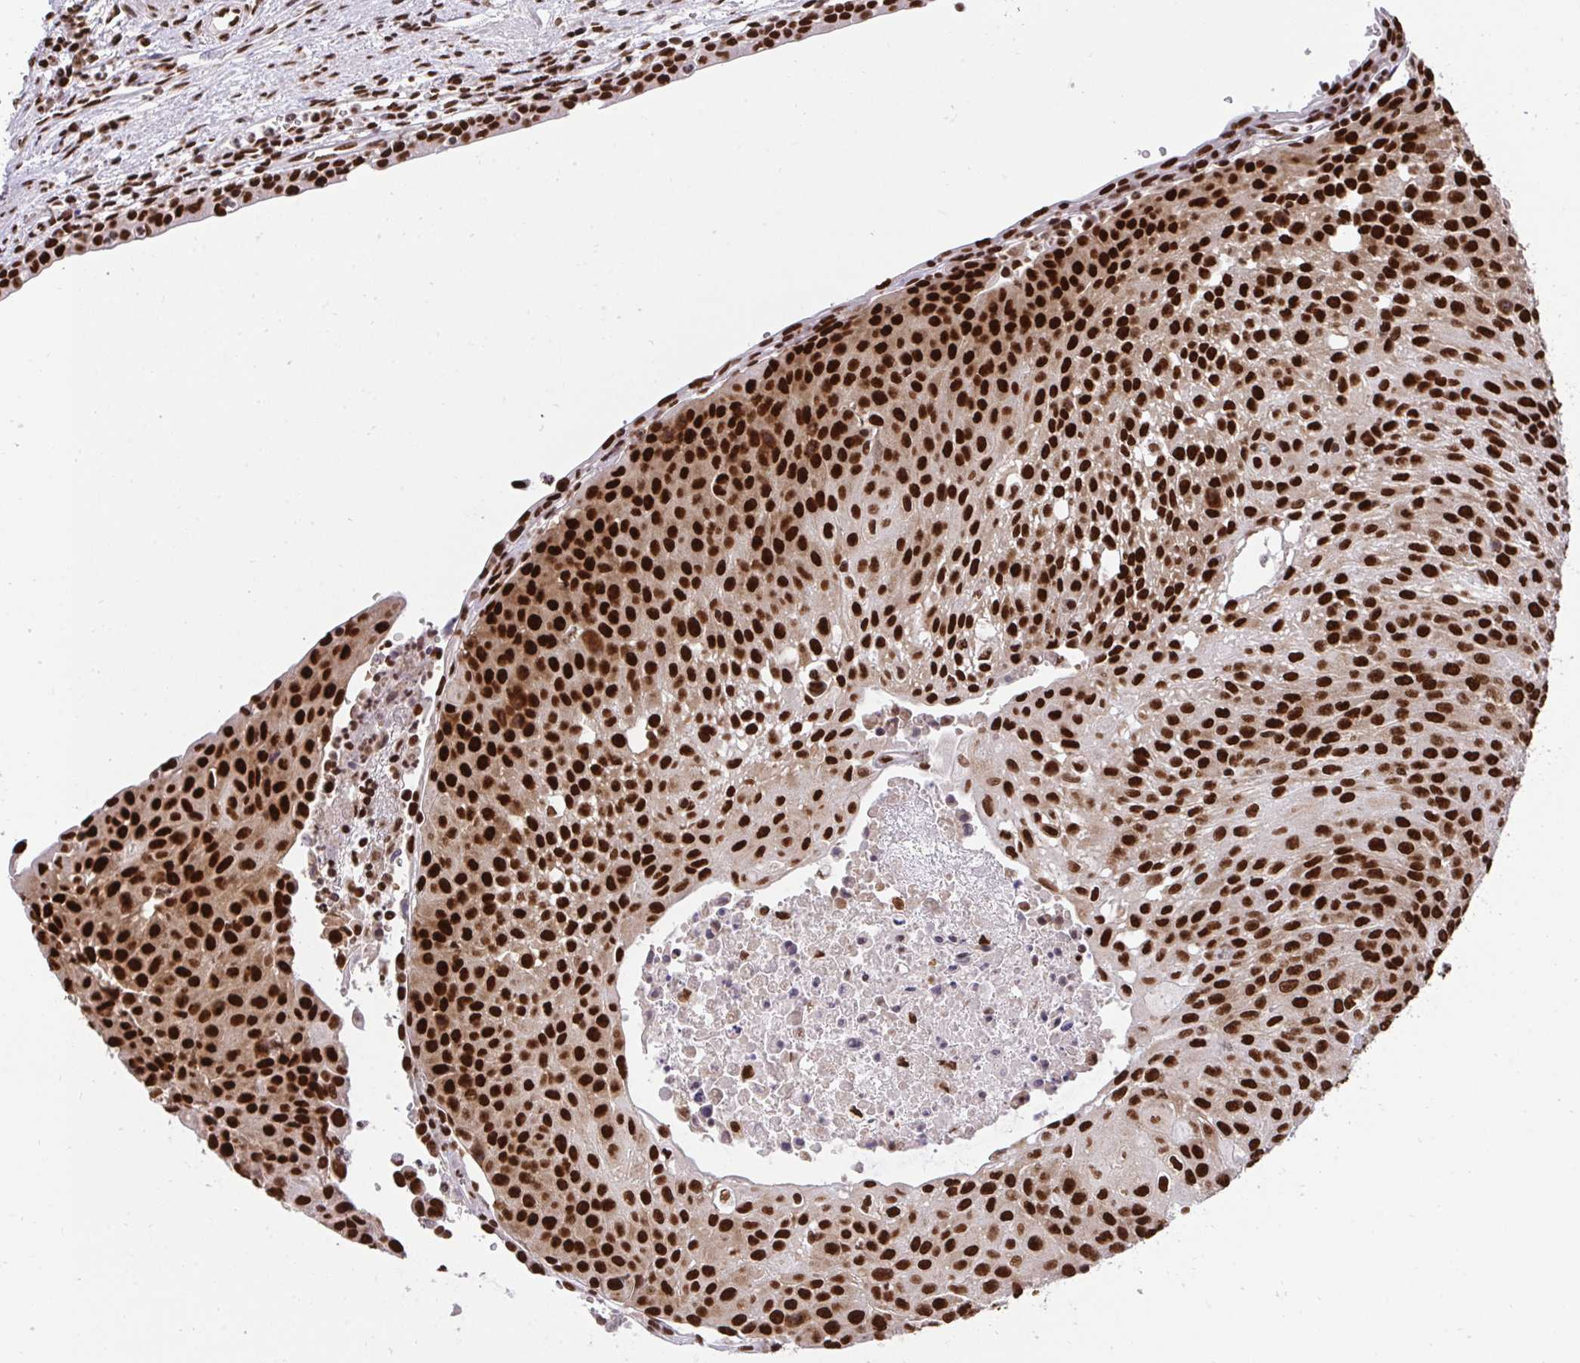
{"staining": {"intensity": "strong", "quantity": ">75%", "location": "nuclear"}, "tissue": "urothelial cancer", "cell_type": "Tumor cells", "image_type": "cancer", "snomed": [{"axis": "morphology", "description": "Urothelial carcinoma, High grade"}, {"axis": "topography", "description": "Urinary bladder"}], "caption": "Urothelial carcinoma (high-grade) stained with a protein marker demonstrates strong staining in tumor cells.", "gene": "HNRNPL", "patient": {"sex": "female", "age": 85}}